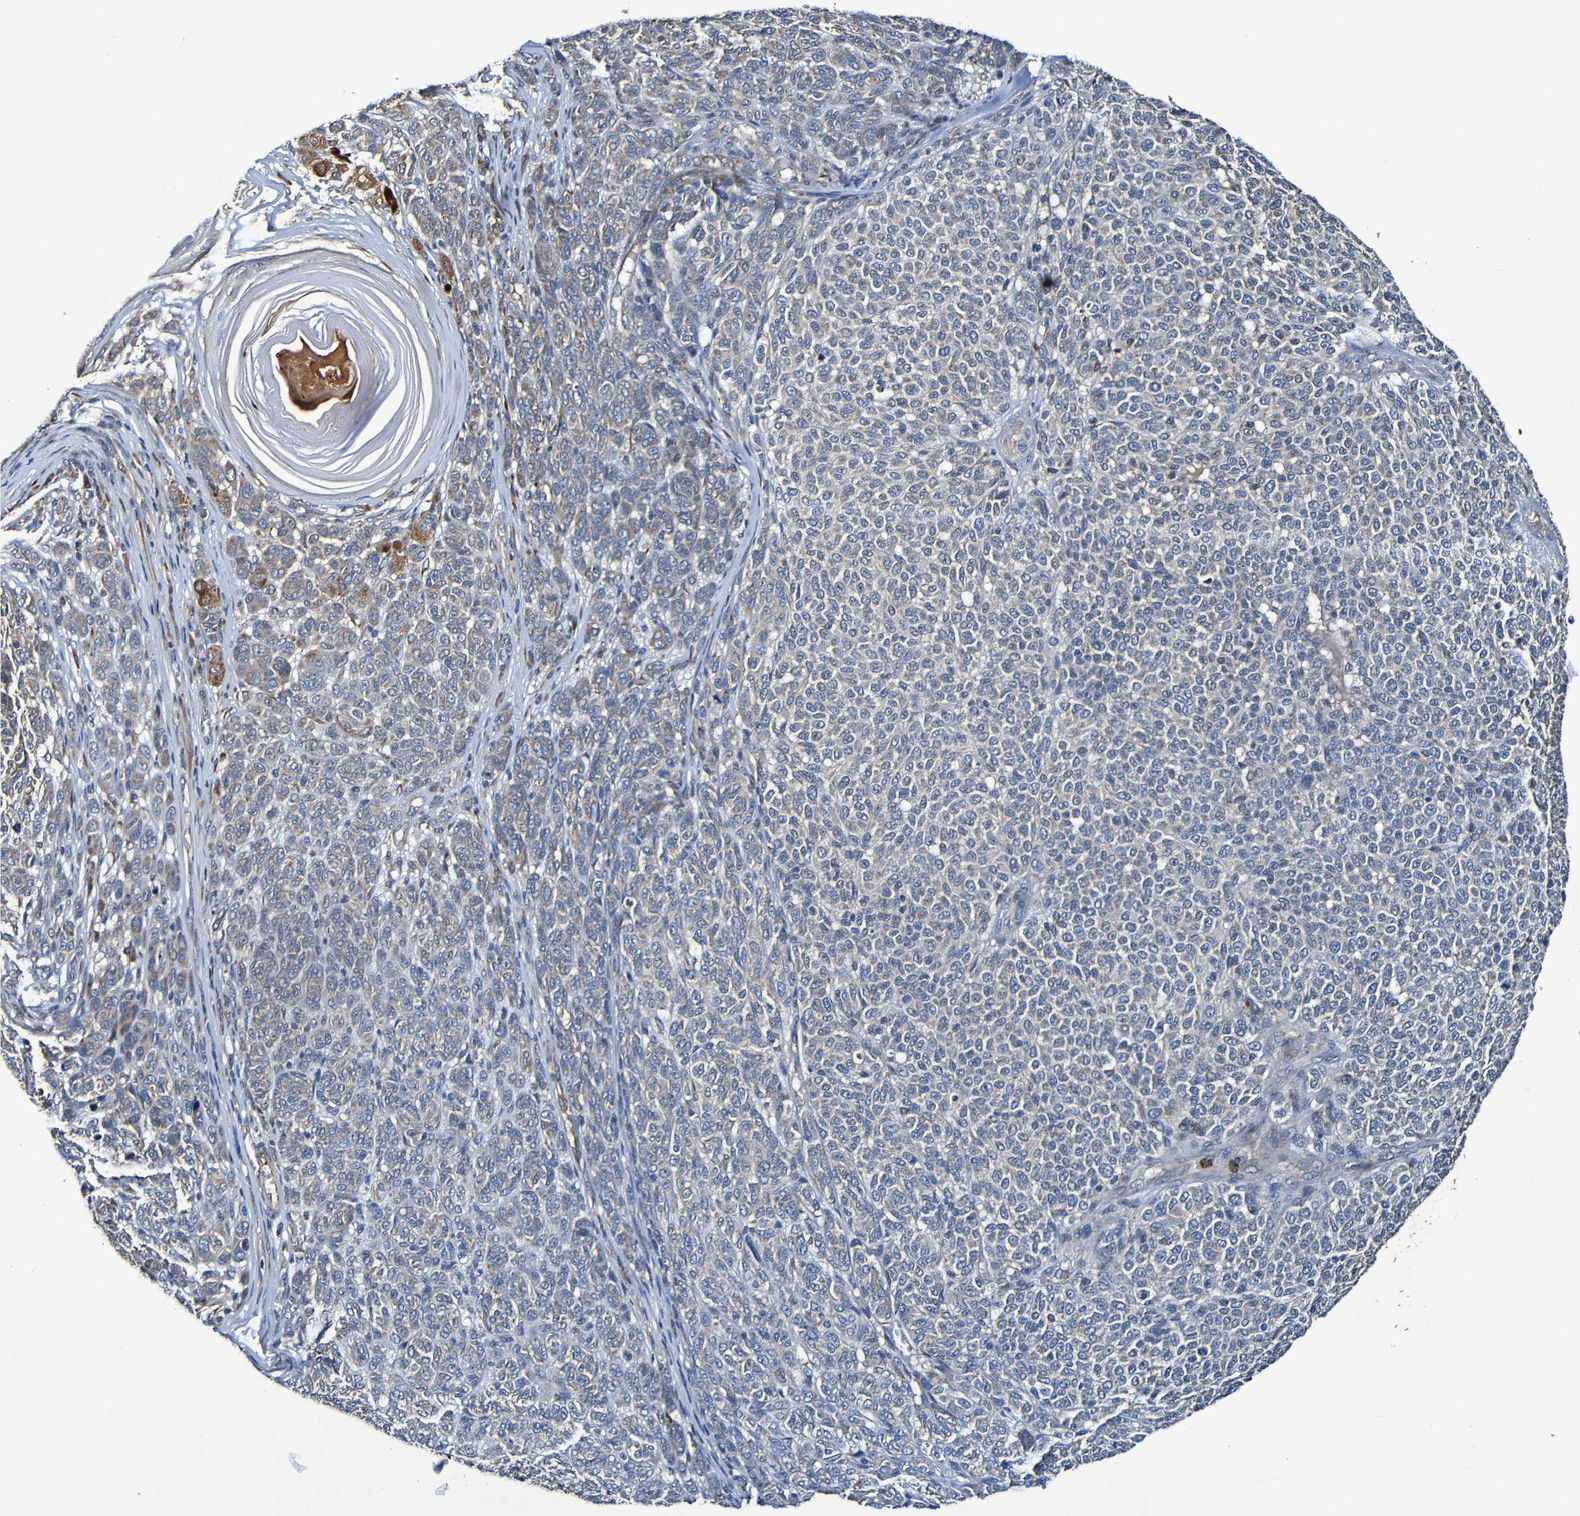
{"staining": {"intensity": "moderate", "quantity": "<25%", "location": "cytoplasmic/membranous"}, "tissue": "melanoma", "cell_type": "Tumor cells", "image_type": "cancer", "snomed": [{"axis": "morphology", "description": "Malignant melanoma, NOS"}, {"axis": "topography", "description": "Skin"}], "caption": "Immunohistochemical staining of melanoma reveals low levels of moderate cytoplasmic/membranous expression in approximately <25% of tumor cells.", "gene": "ADAM15", "patient": {"sex": "male", "age": 59}}